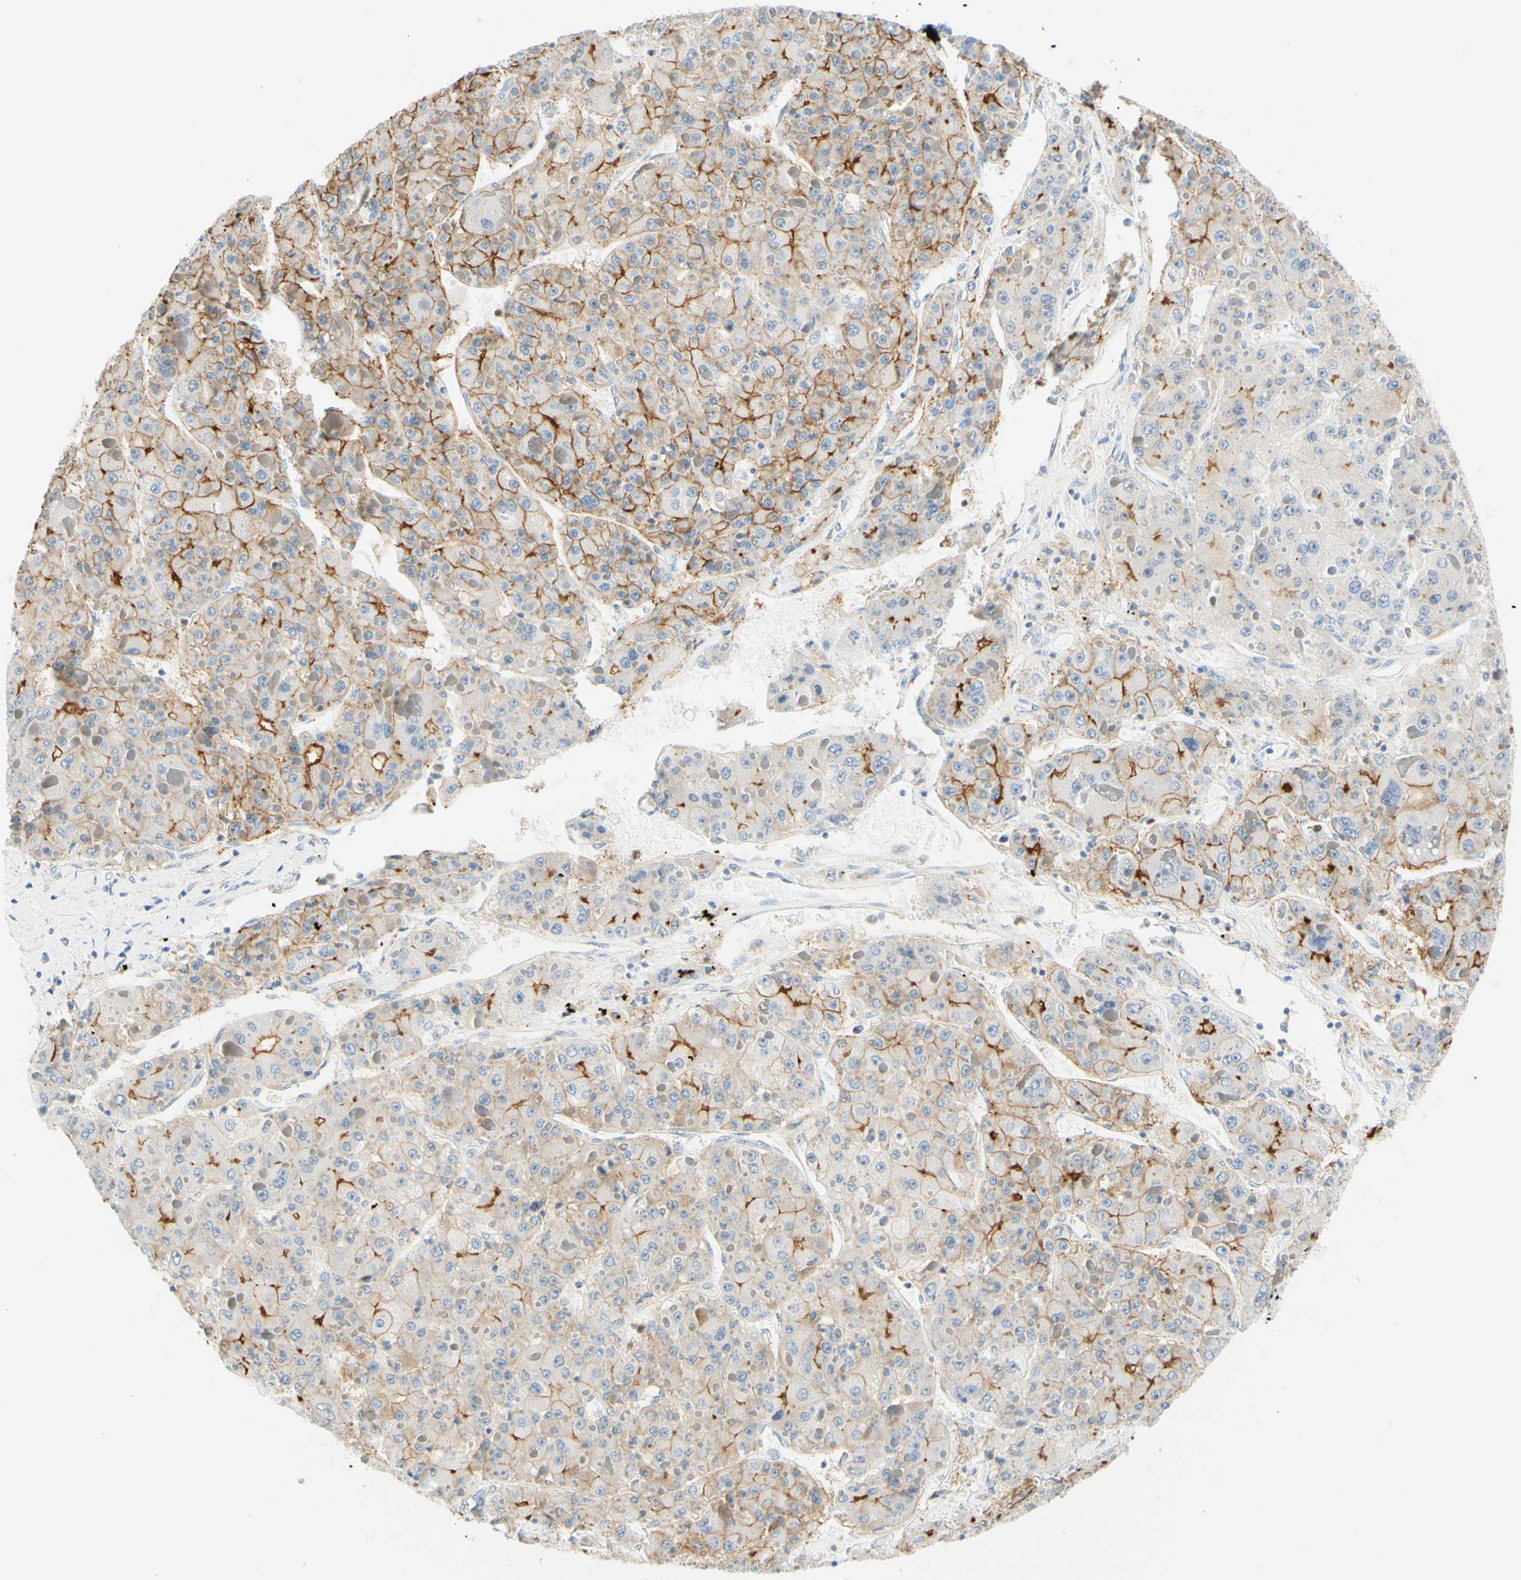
{"staining": {"intensity": "moderate", "quantity": "25%-75%", "location": "cytoplasmic/membranous"}, "tissue": "liver cancer", "cell_type": "Tumor cells", "image_type": "cancer", "snomed": [{"axis": "morphology", "description": "Carcinoma, Hepatocellular, NOS"}, {"axis": "topography", "description": "Liver"}], "caption": "Hepatocellular carcinoma (liver) stained for a protein (brown) displays moderate cytoplasmic/membranous positive expression in approximately 25%-75% of tumor cells.", "gene": "TREM2", "patient": {"sex": "female", "age": 73}}